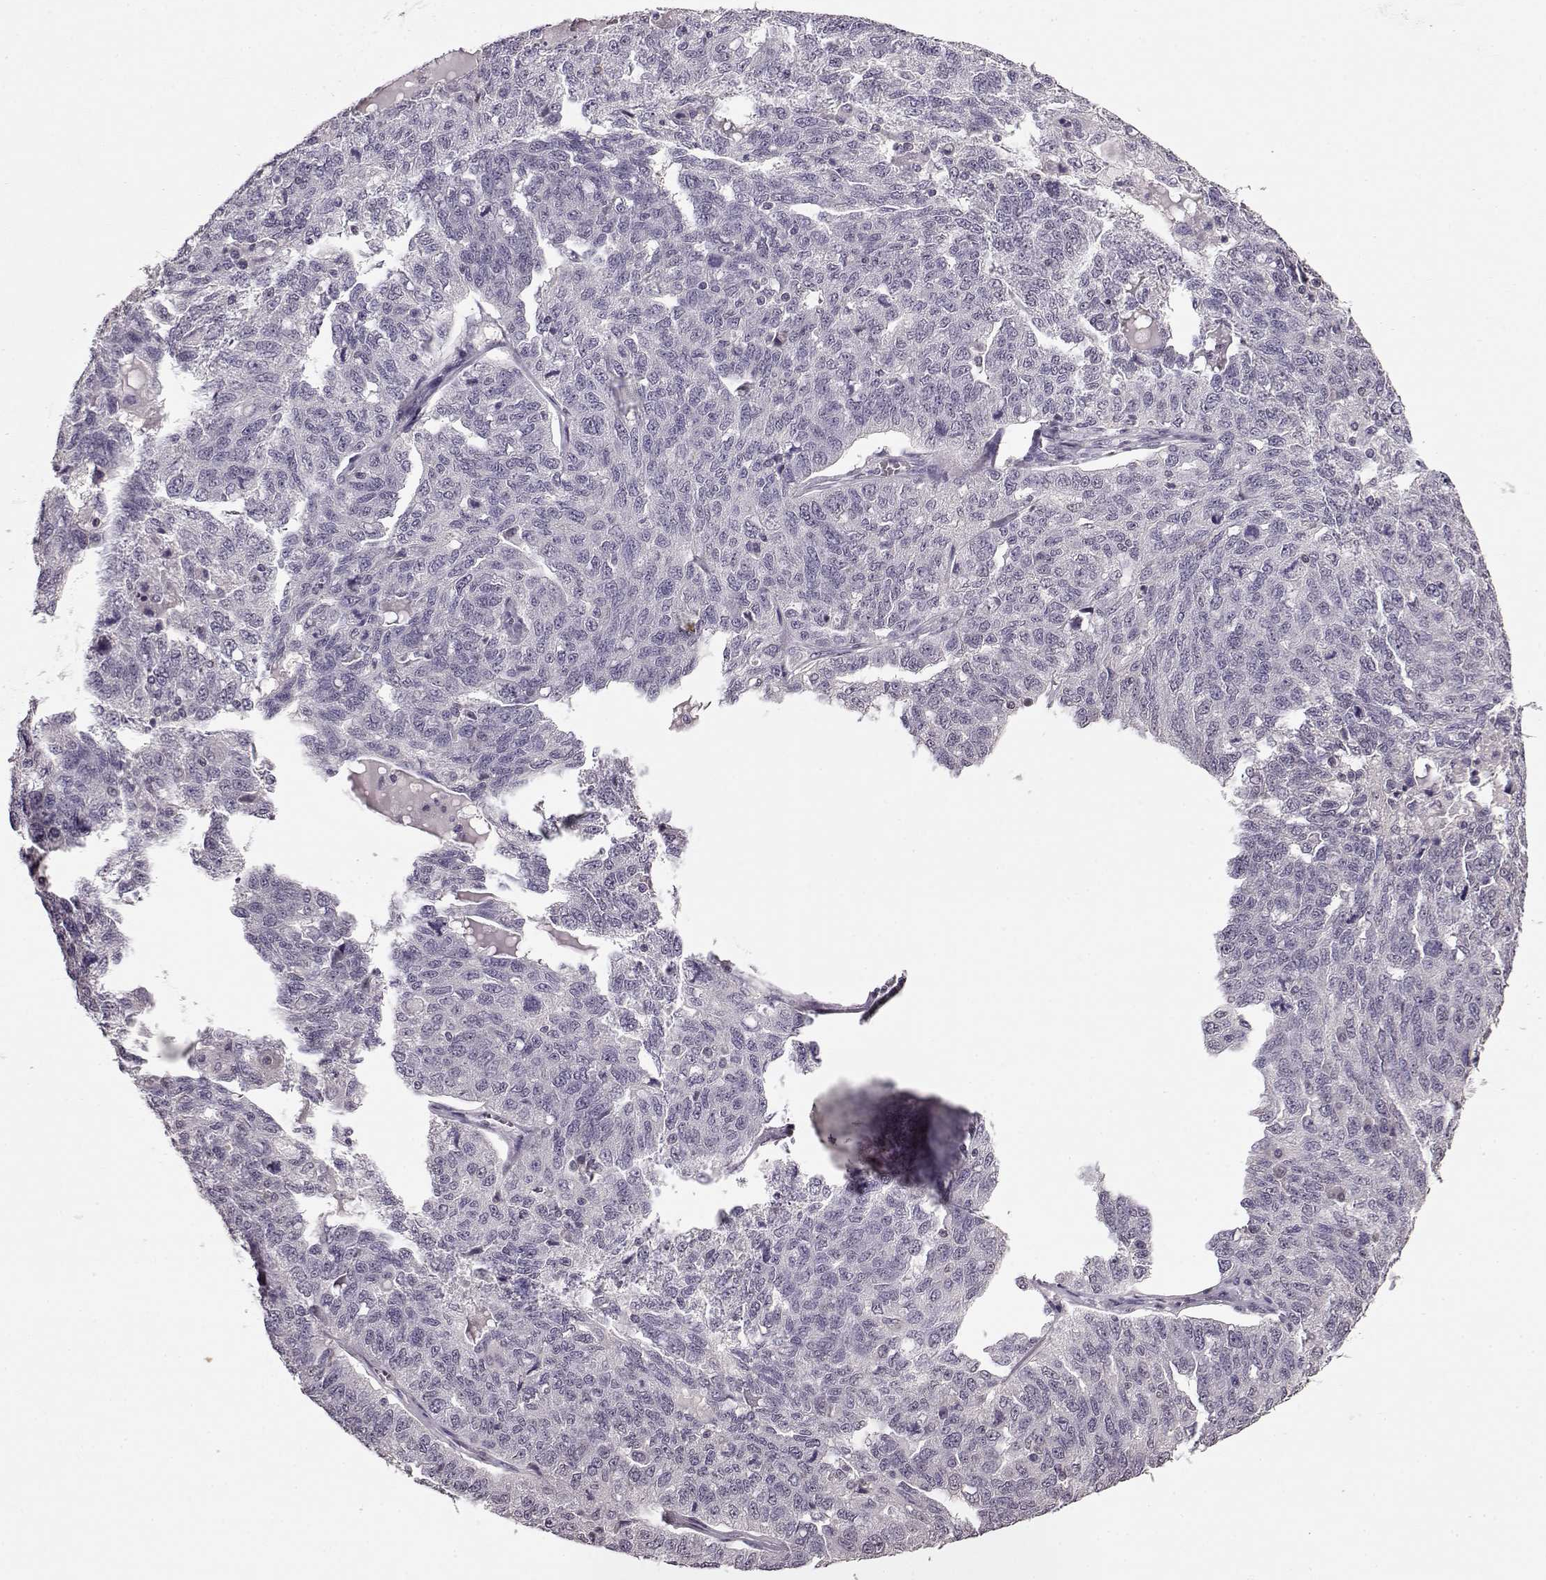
{"staining": {"intensity": "negative", "quantity": "none", "location": "none"}, "tissue": "ovarian cancer", "cell_type": "Tumor cells", "image_type": "cancer", "snomed": [{"axis": "morphology", "description": "Cystadenocarcinoma, serous, NOS"}, {"axis": "topography", "description": "Ovary"}], "caption": "DAB (3,3'-diaminobenzidine) immunohistochemical staining of human ovarian cancer (serous cystadenocarcinoma) shows no significant staining in tumor cells.", "gene": "RP1L1", "patient": {"sex": "female", "age": 71}}